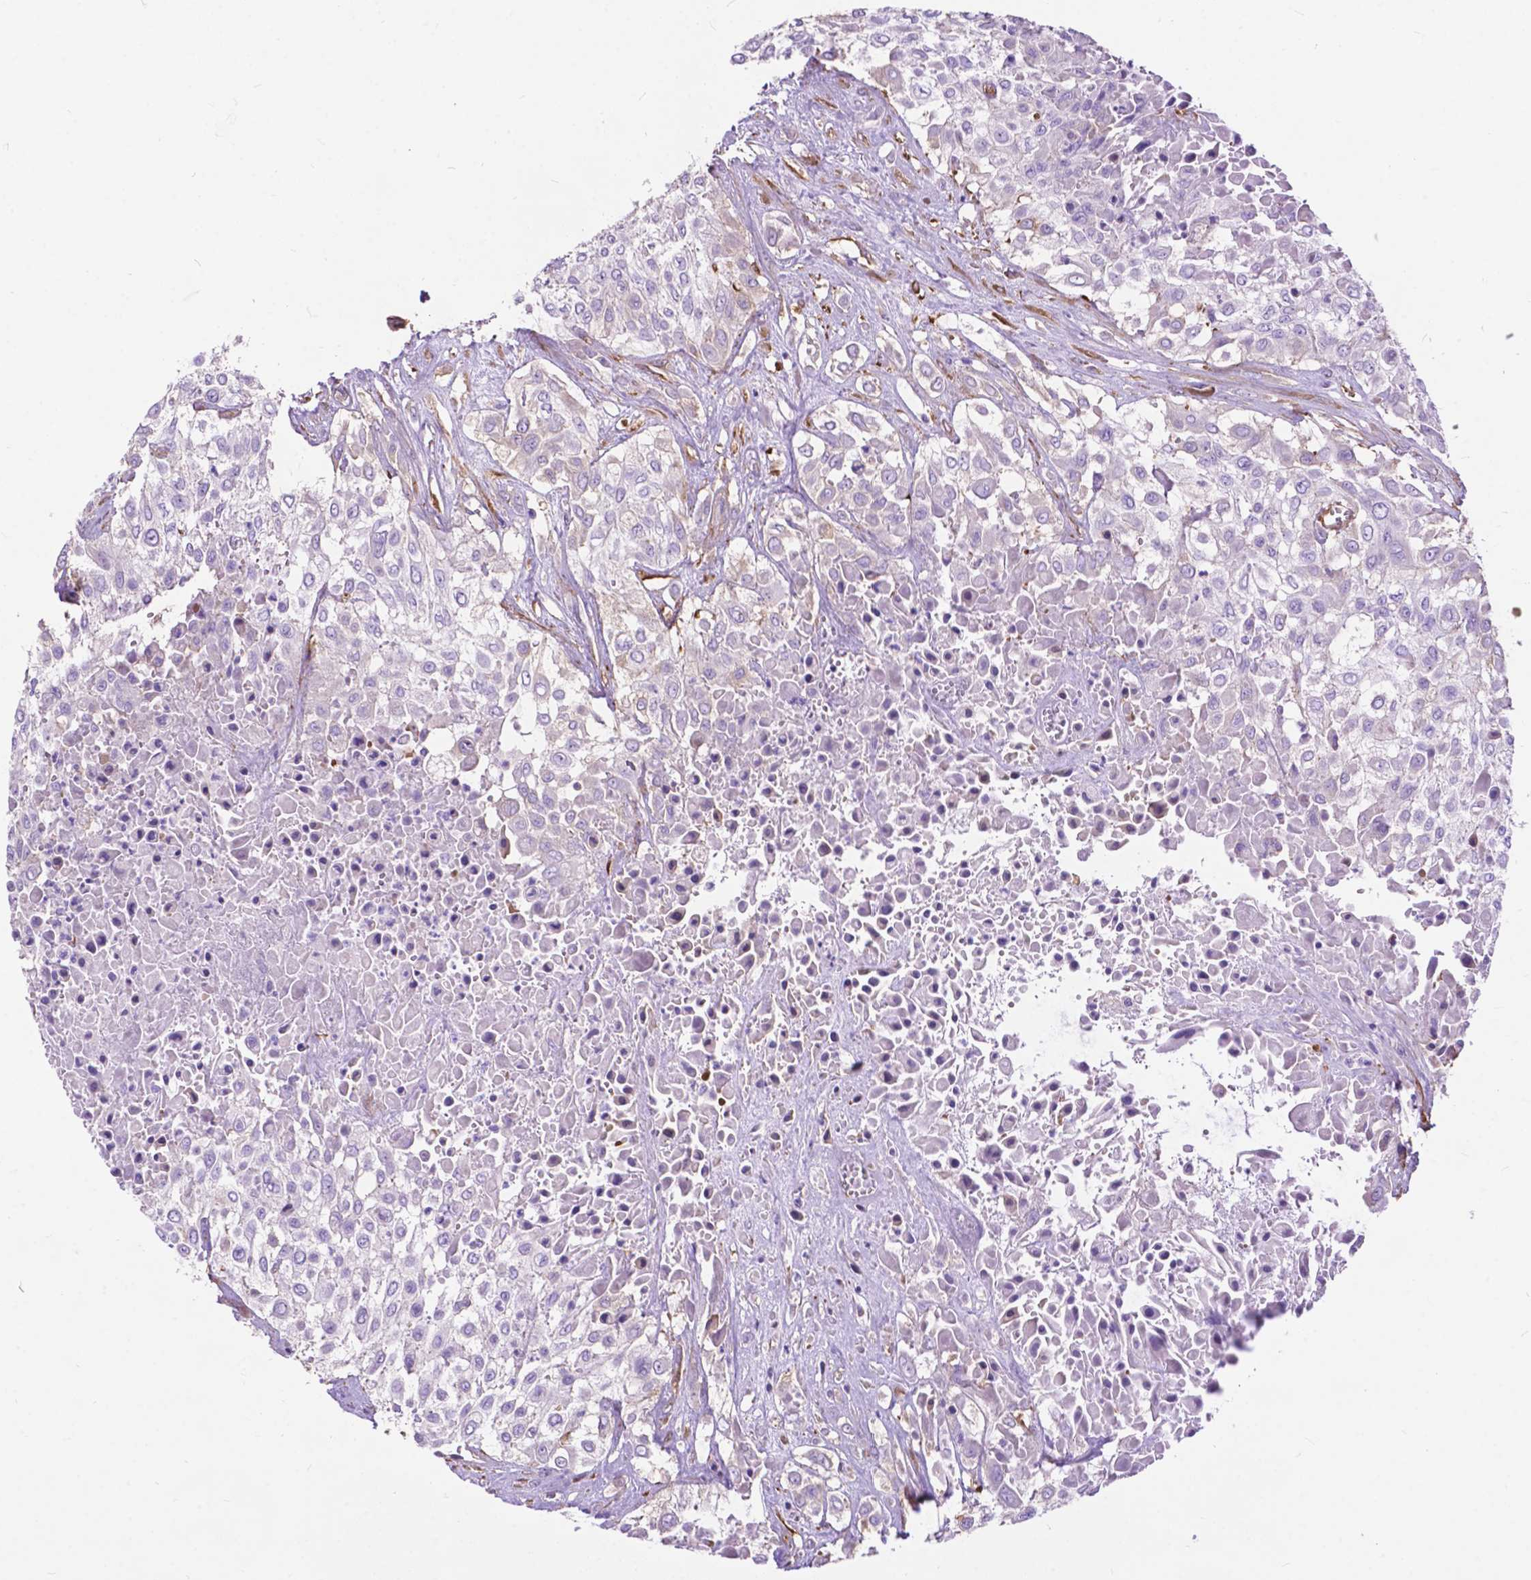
{"staining": {"intensity": "negative", "quantity": "none", "location": "none"}, "tissue": "urothelial cancer", "cell_type": "Tumor cells", "image_type": "cancer", "snomed": [{"axis": "morphology", "description": "Urothelial carcinoma, High grade"}, {"axis": "topography", "description": "Urinary bladder"}], "caption": "IHC of urothelial carcinoma (high-grade) reveals no positivity in tumor cells.", "gene": "PCDHA12", "patient": {"sex": "male", "age": 57}}